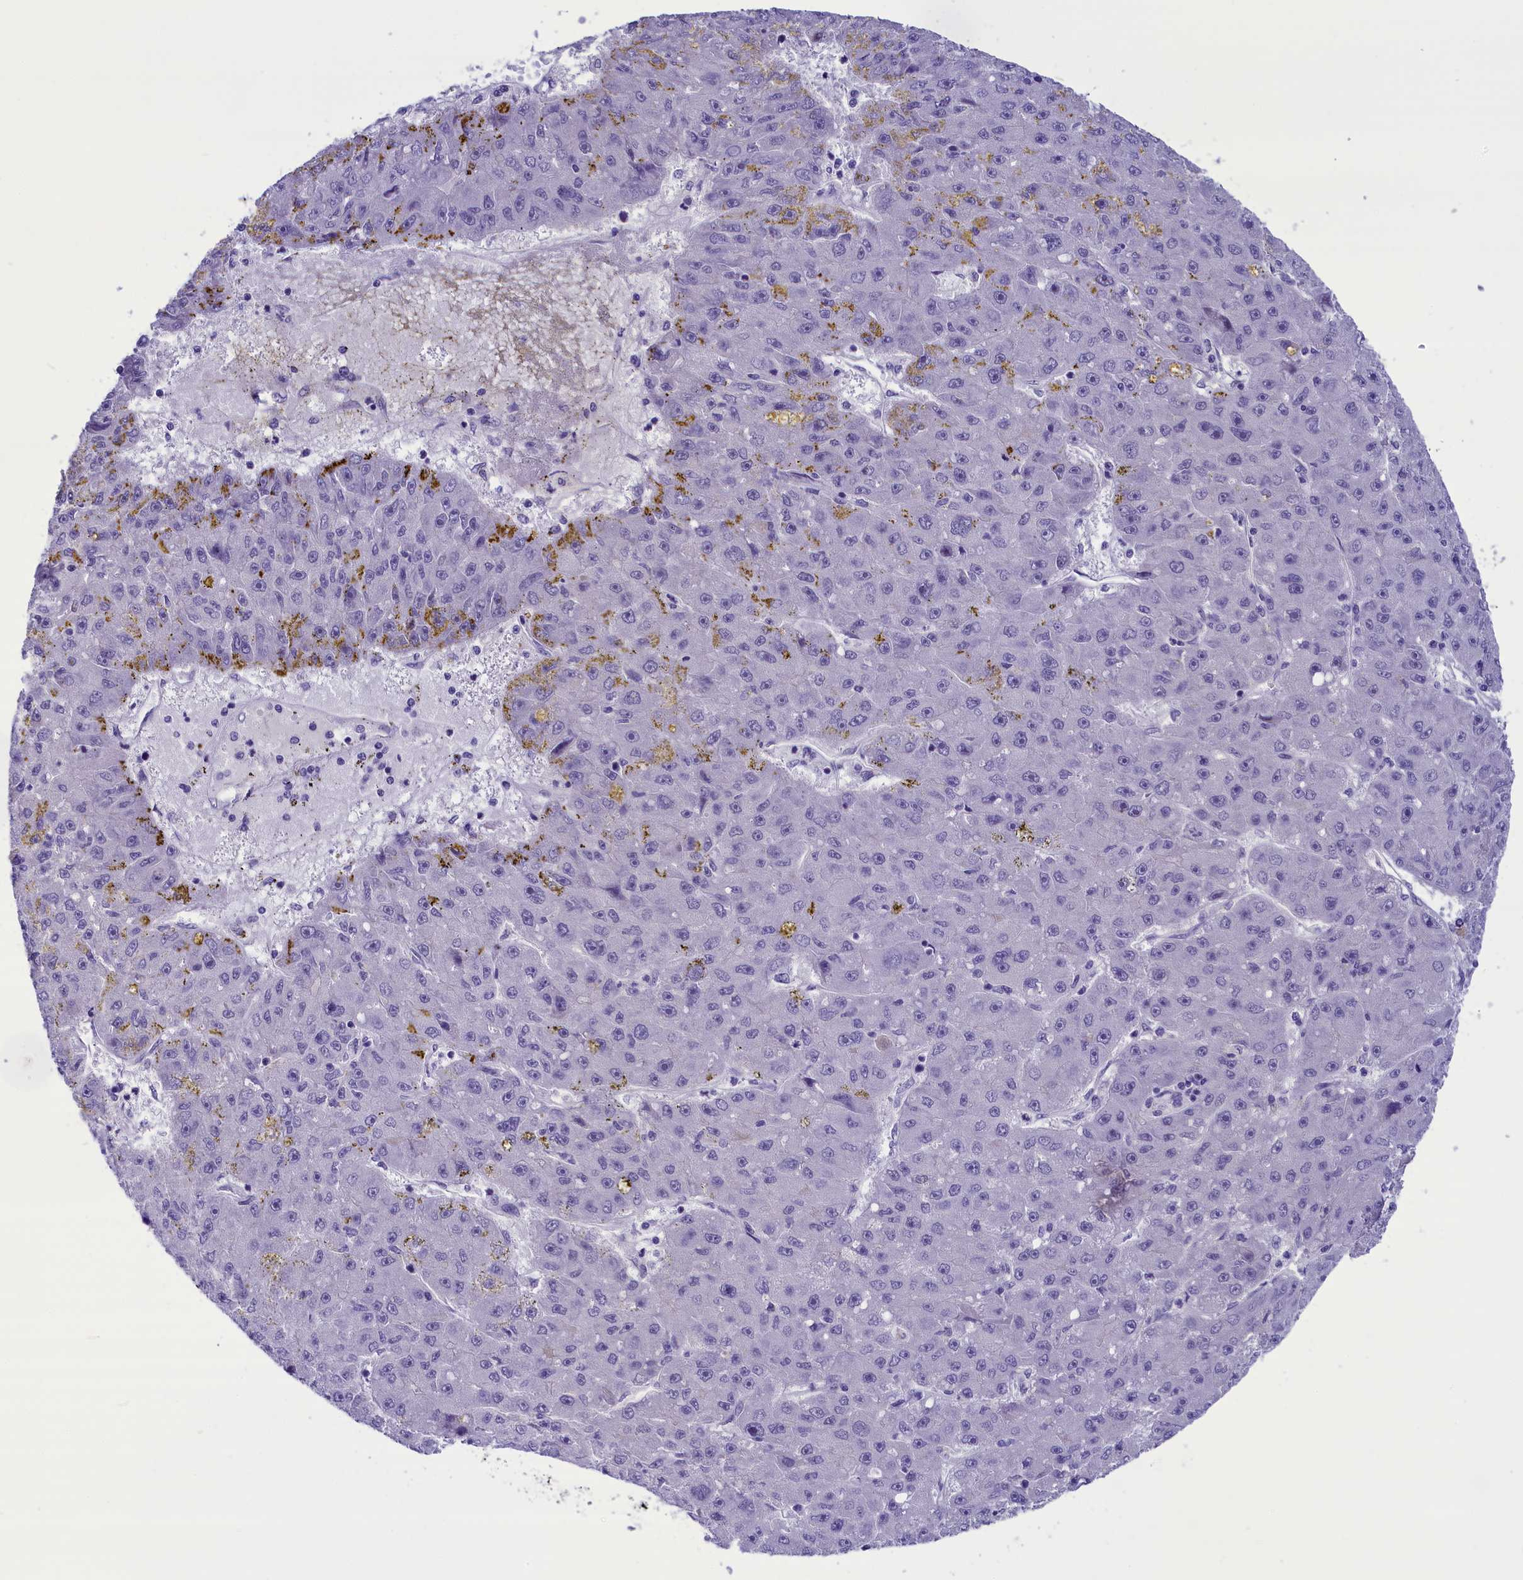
{"staining": {"intensity": "negative", "quantity": "none", "location": "none"}, "tissue": "liver cancer", "cell_type": "Tumor cells", "image_type": "cancer", "snomed": [{"axis": "morphology", "description": "Carcinoma, Hepatocellular, NOS"}, {"axis": "topography", "description": "Liver"}], "caption": "This photomicrograph is of hepatocellular carcinoma (liver) stained with IHC to label a protein in brown with the nuclei are counter-stained blue. There is no staining in tumor cells.", "gene": "PRR15", "patient": {"sex": "male", "age": 67}}